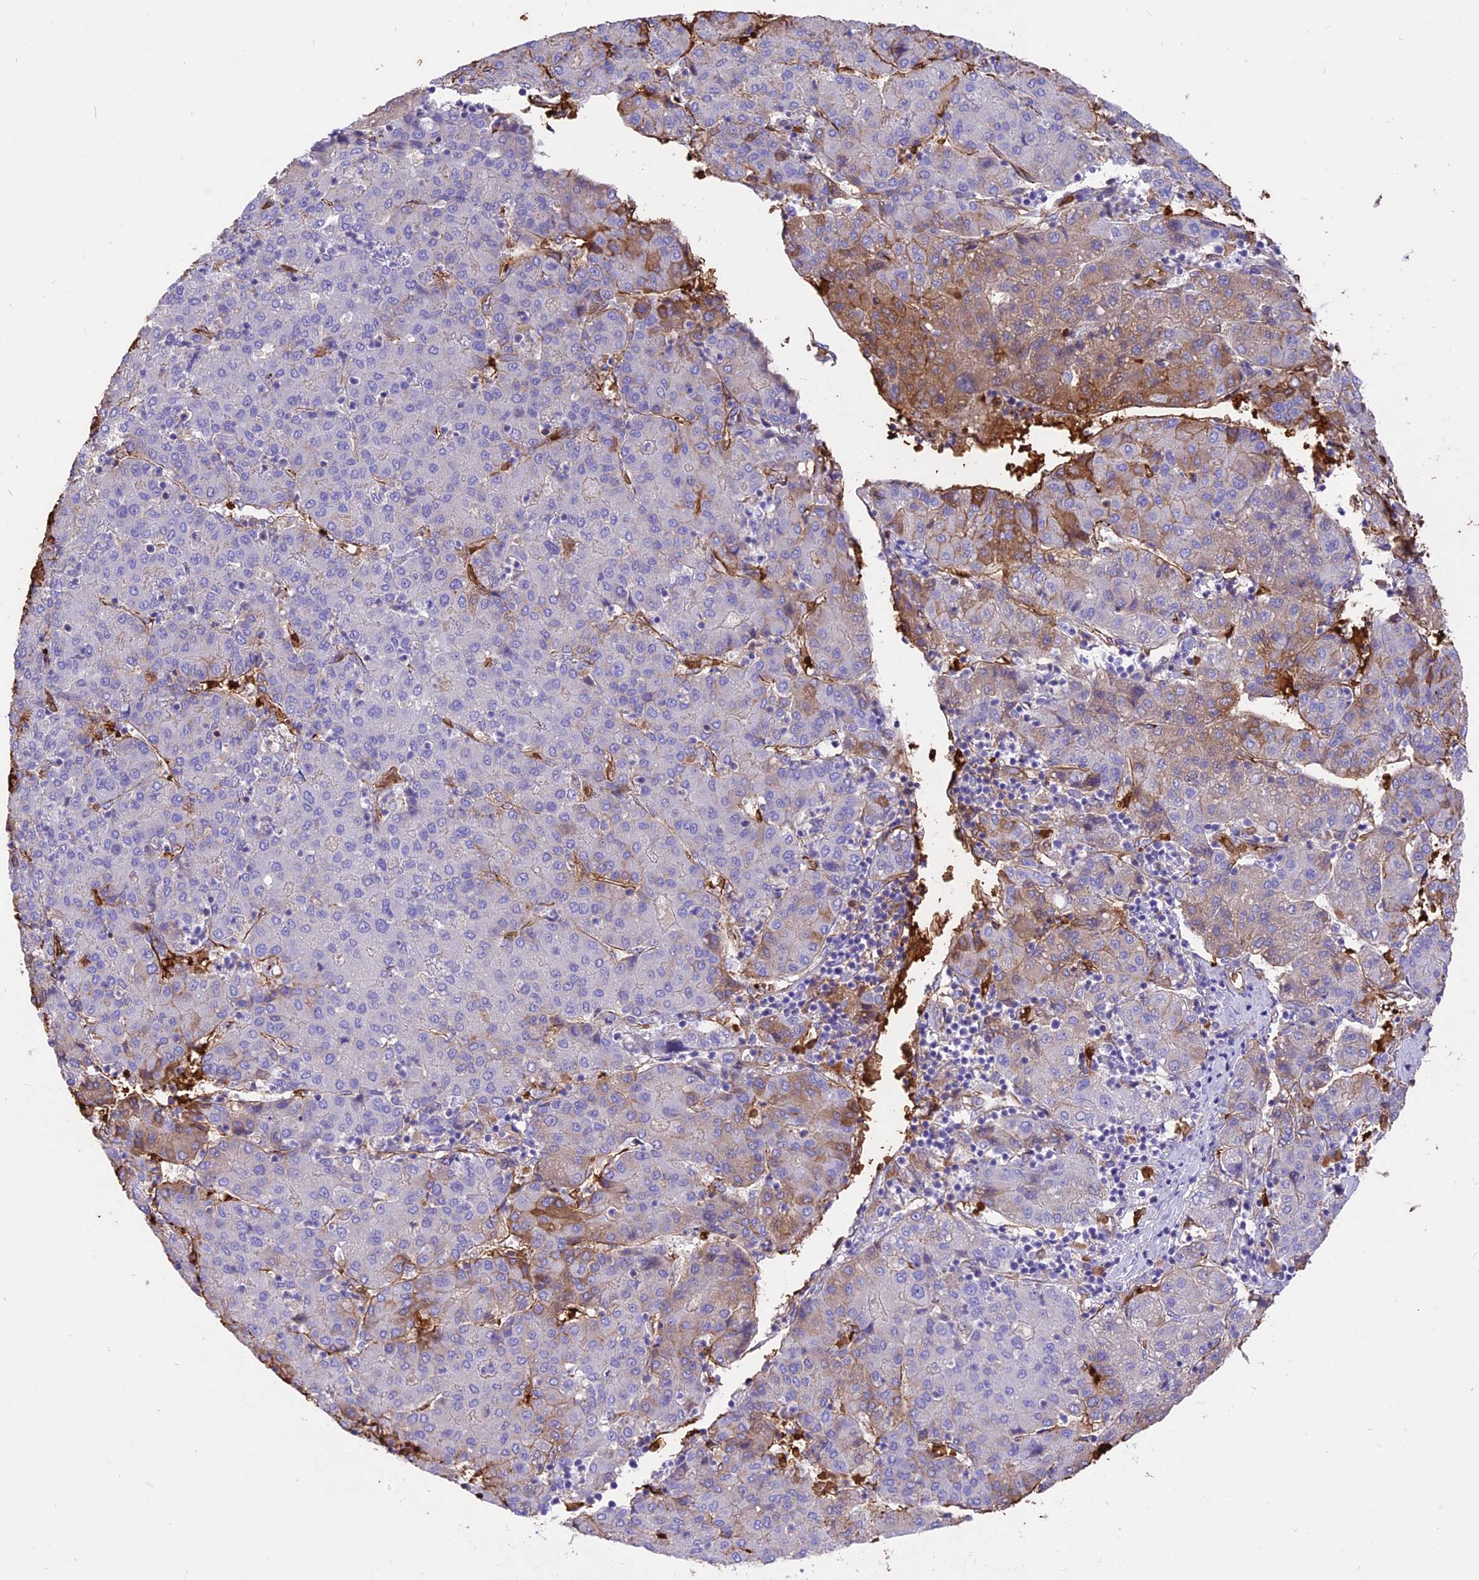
{"staining": {"intensity": "moderate", "quantity": "<25%", "location": "cytoplasmic/membranous"}, "tissue": "liver cancer", "cell_type": "Tumor cells", "image_type": "cancer", "snomed": [{"axis": "morphology", "description": "Carcinoma, Hepatocellular, NOS"}, {"axis": "topography", "description": "Liver"}], "caption": "Immunohistochemical staining of hepatocellular carcinoma (liver) displays low levels of moderate cytoplasmic/membranous staining in approximately <25% of tumor cells.", "gene": "TTC4", "patient": {"sex": "male", "age": 65}}